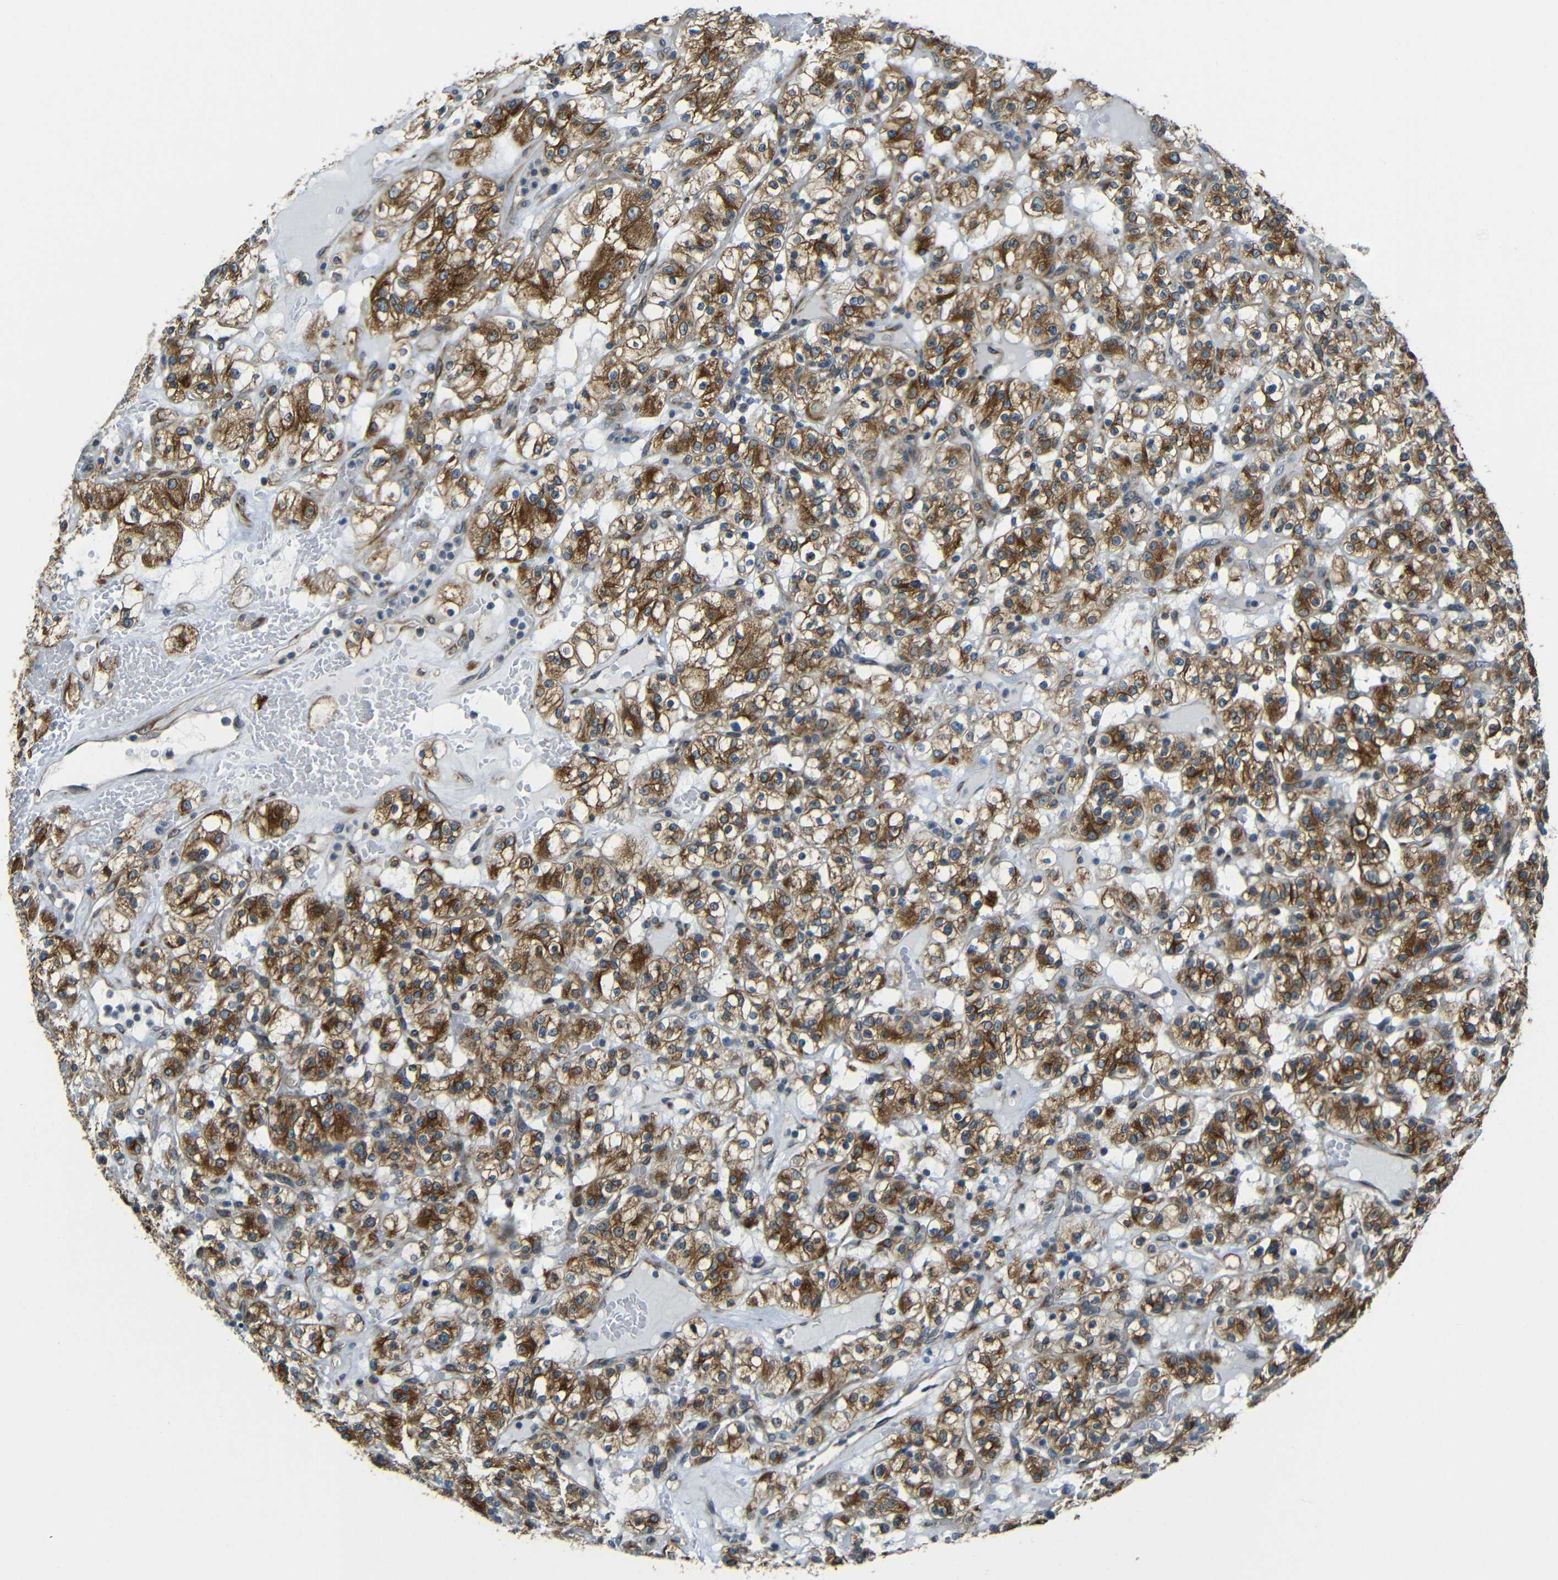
{"staining": {"intensity": "strong", "quantity": ">75%", "location": "cytoplasmic/membranous"}, "tissue": "renal cancer", "cell_type": "Tumor cells", "image_type": "cancer", "snomed": [{"axis": "morphology", "description": "Normal tissue, NOS"}, {"axis": "morphology", "description": "Adenocarcinoma, NOS"}, {"axis": "topography", "description": "Kidney"}], "caption": "Adenocarcinoma (renal) stained for a protein exhibits strong cytoplasmic/membranous positivity in tumor cells. The protein is stained brown, and the nuclei are stained in blue (DAB (3,3'-diaminobenzidine) IHC with brightfield microscopy, high magnification).", "gene": "VAPB", "patient": {"sex": "female", "age": 72}}